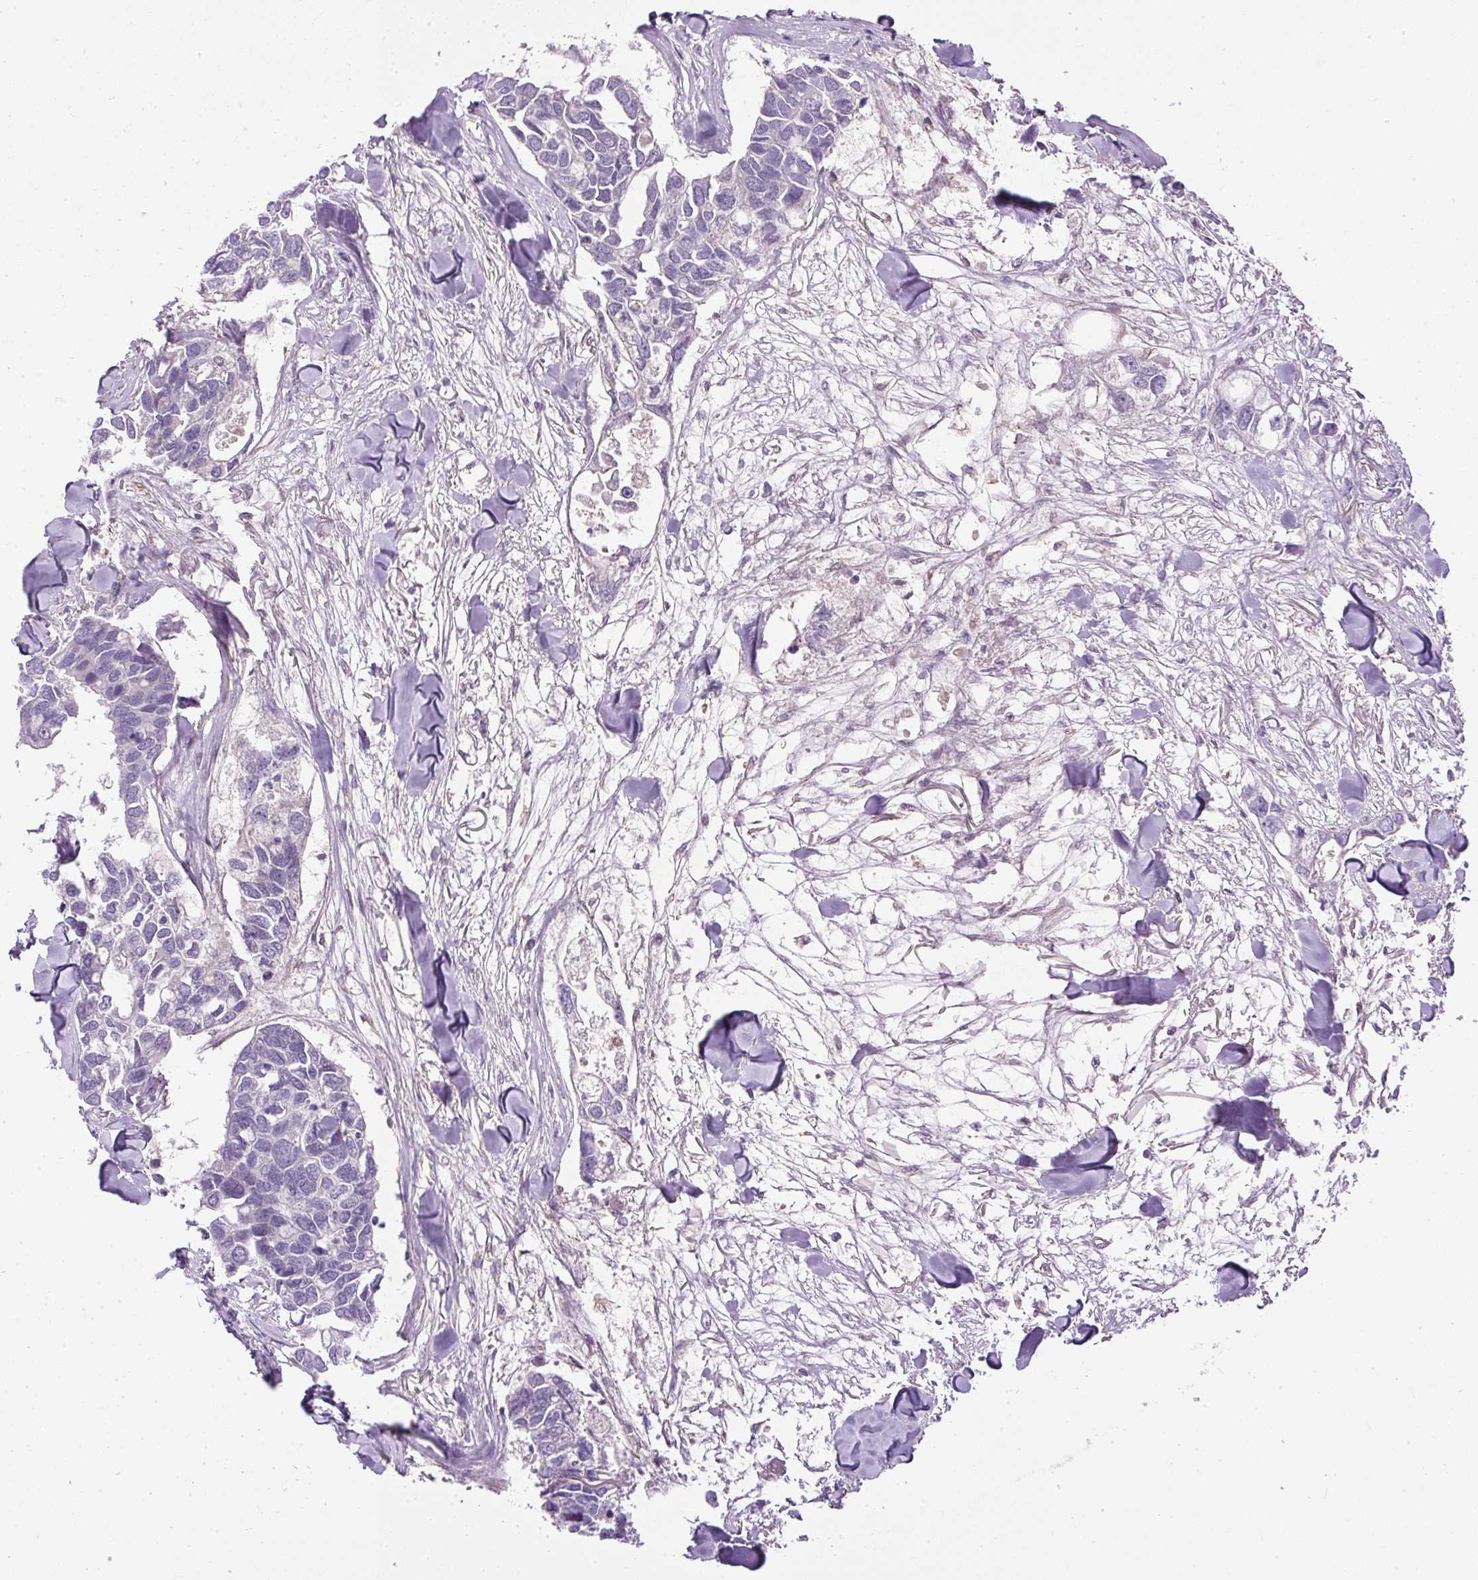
{"staining": {"intensity": "negative", "quantity": "none", "location": "none"}, "tissue": "breast cancer", "cell_type": "Tumor cells", "image_type": "cancer", "snomed": [{"axis": "morphology", "description": "Duct carcinoma"}, {"axis": "topography", "description": "Breast"}], "caption": "A micrograph of breast cancer stained for a protein exhibits no brown staining in tumor cells.", "gene": "LEFTY2", "patient": {"sex": "female", "age": 83}}